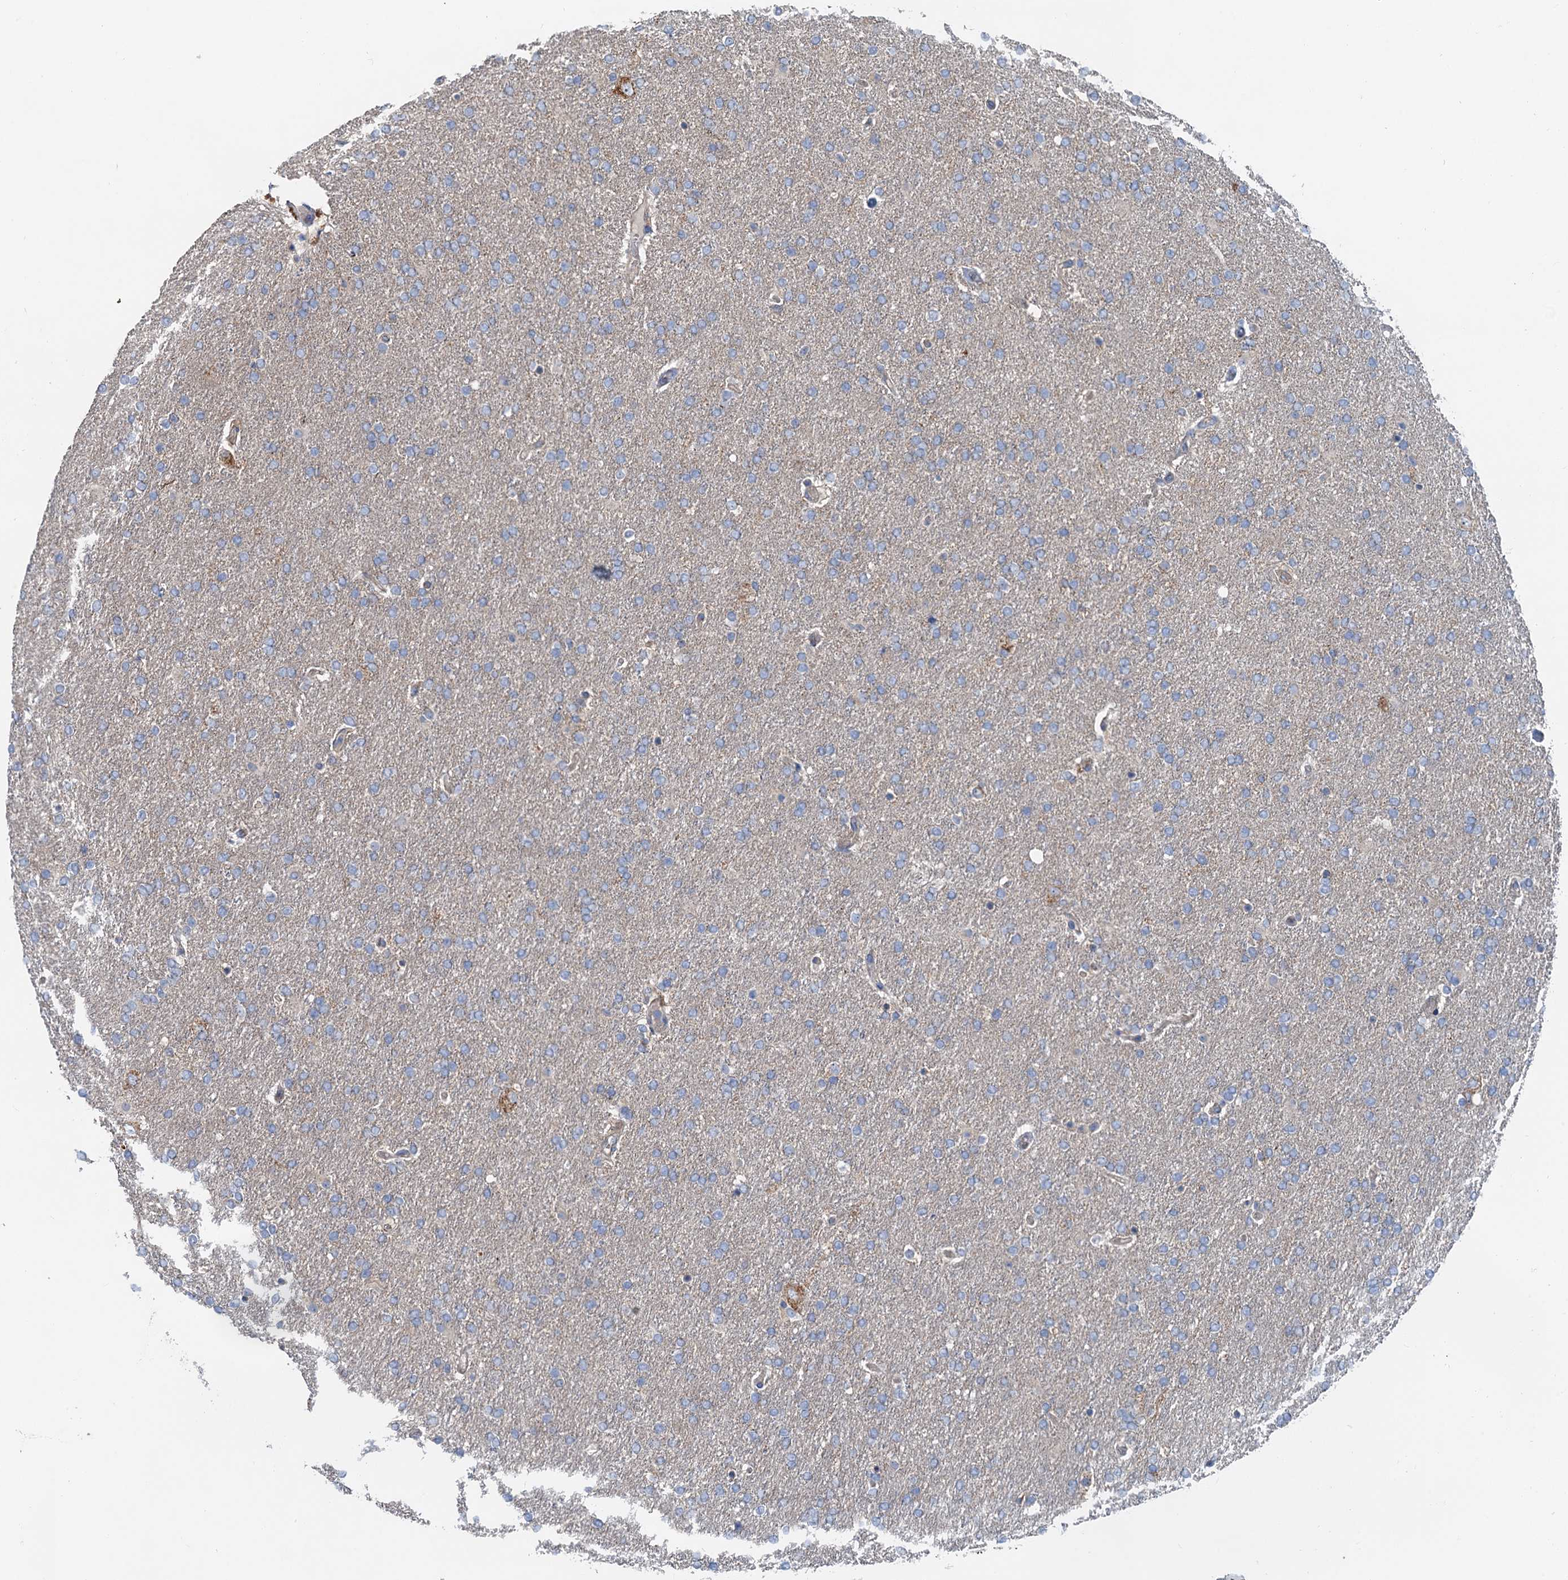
{"staining": {"intensity": "negative", "quantity": "none", "location": "none"}, "tissue": "glioma", "cell_type": "Tumor cells", "image_type": "cancer", "snomed": [{"axis": "morphology", "description": "Glioma, malignant, High grade"}, {"axis": "topography", "description": "Brain"}], "caption": "Histopathology image shows no protein staining in tumor cells of malignant glioma (high-grade) tissue.", "gene": "ANKRD26", "patient": {"sex": "male", "age": 72}}